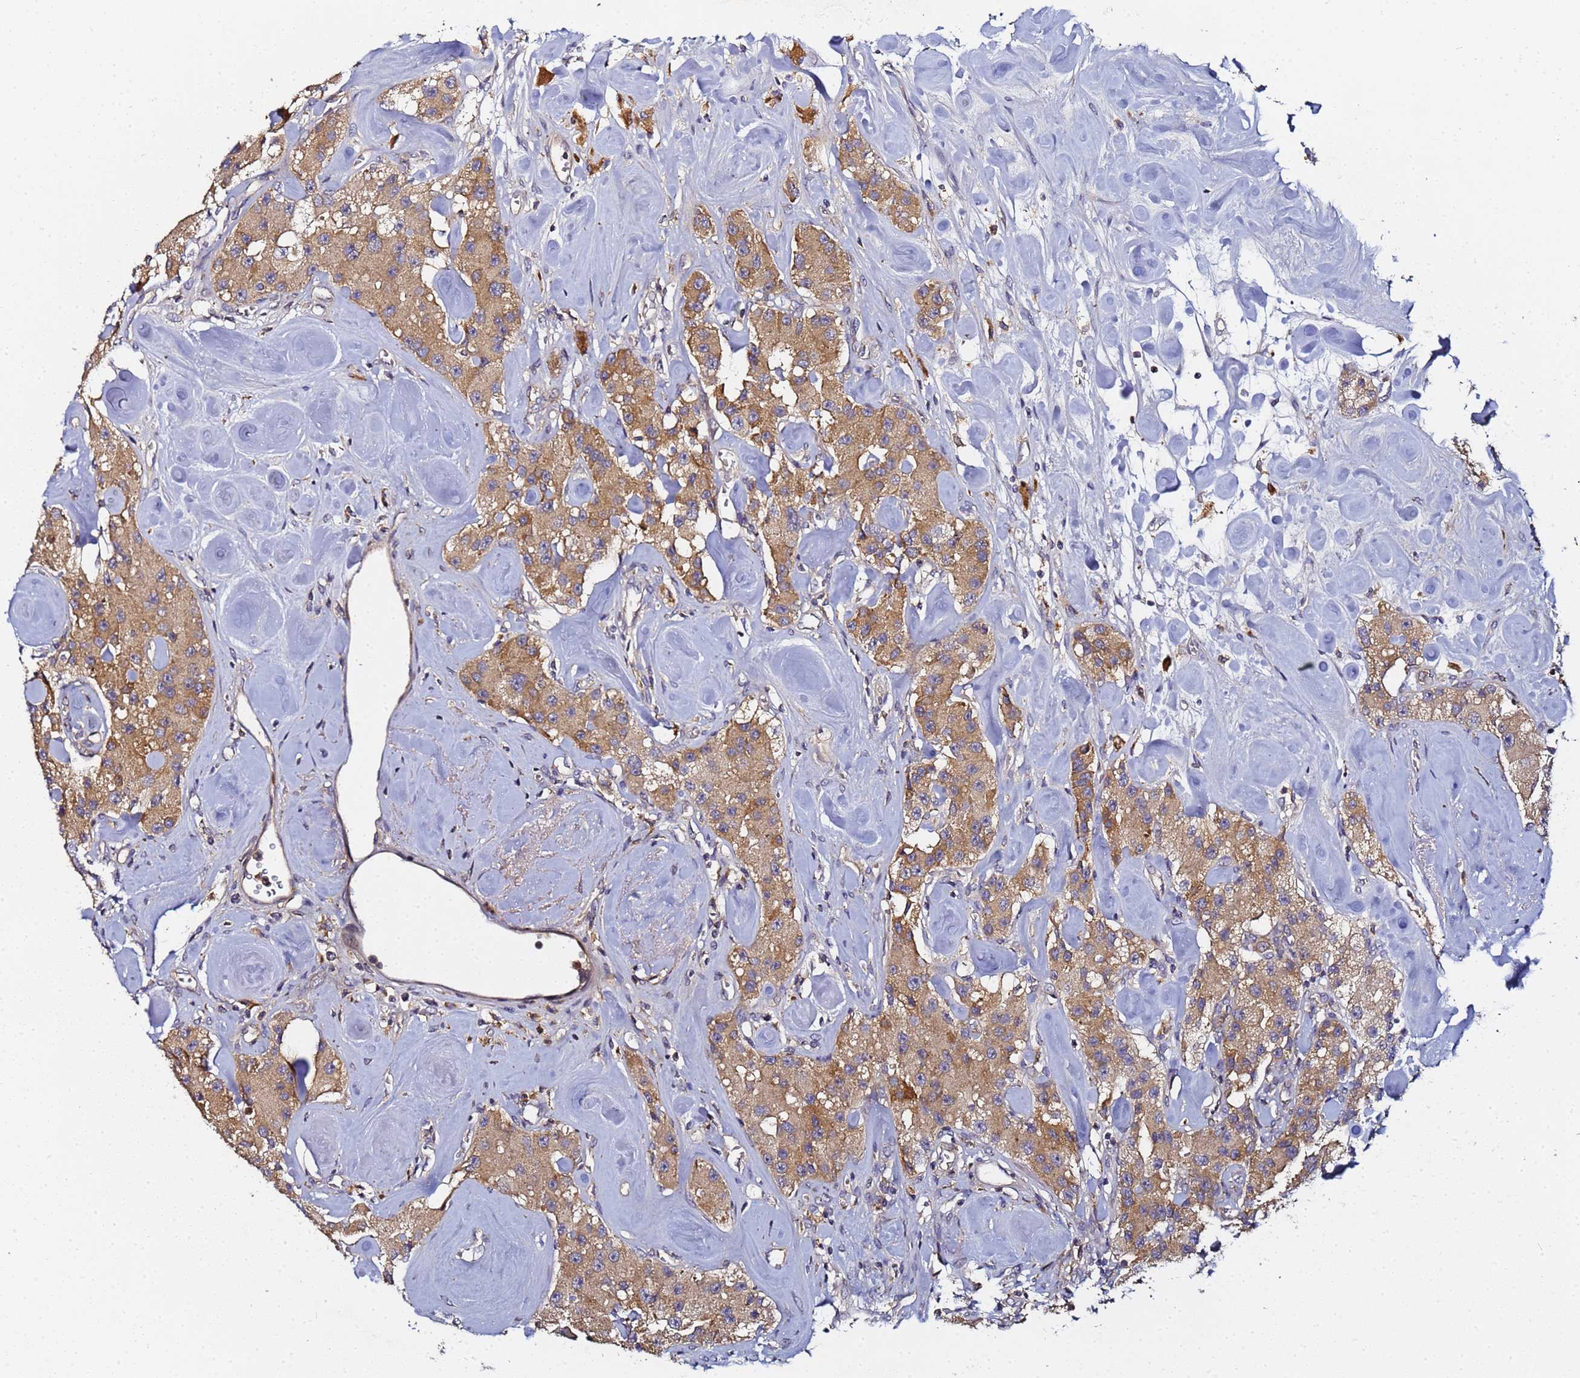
{"staining": {"intensity": "moderate", "quantity": ">75%", "location": "cytoplasmic/membranous"}, "tissue": "carcinoid", "cell_type": "Tumor cells", "image_type": "cancer", "snomed": [{"axis": "morphology", "description": "Carcinoid, malignant, NOS"}, {"axis": "topography", "description": "Pancreas"}], "caption": "There is medium levels of moderate cytoplasmic/membranous staining in tumor cells of carcinoid, as demonstrated by immunohistochemical staining (brown color).", "gene": "LRRC69", "patient": {"sex": "male", "age": 41}}